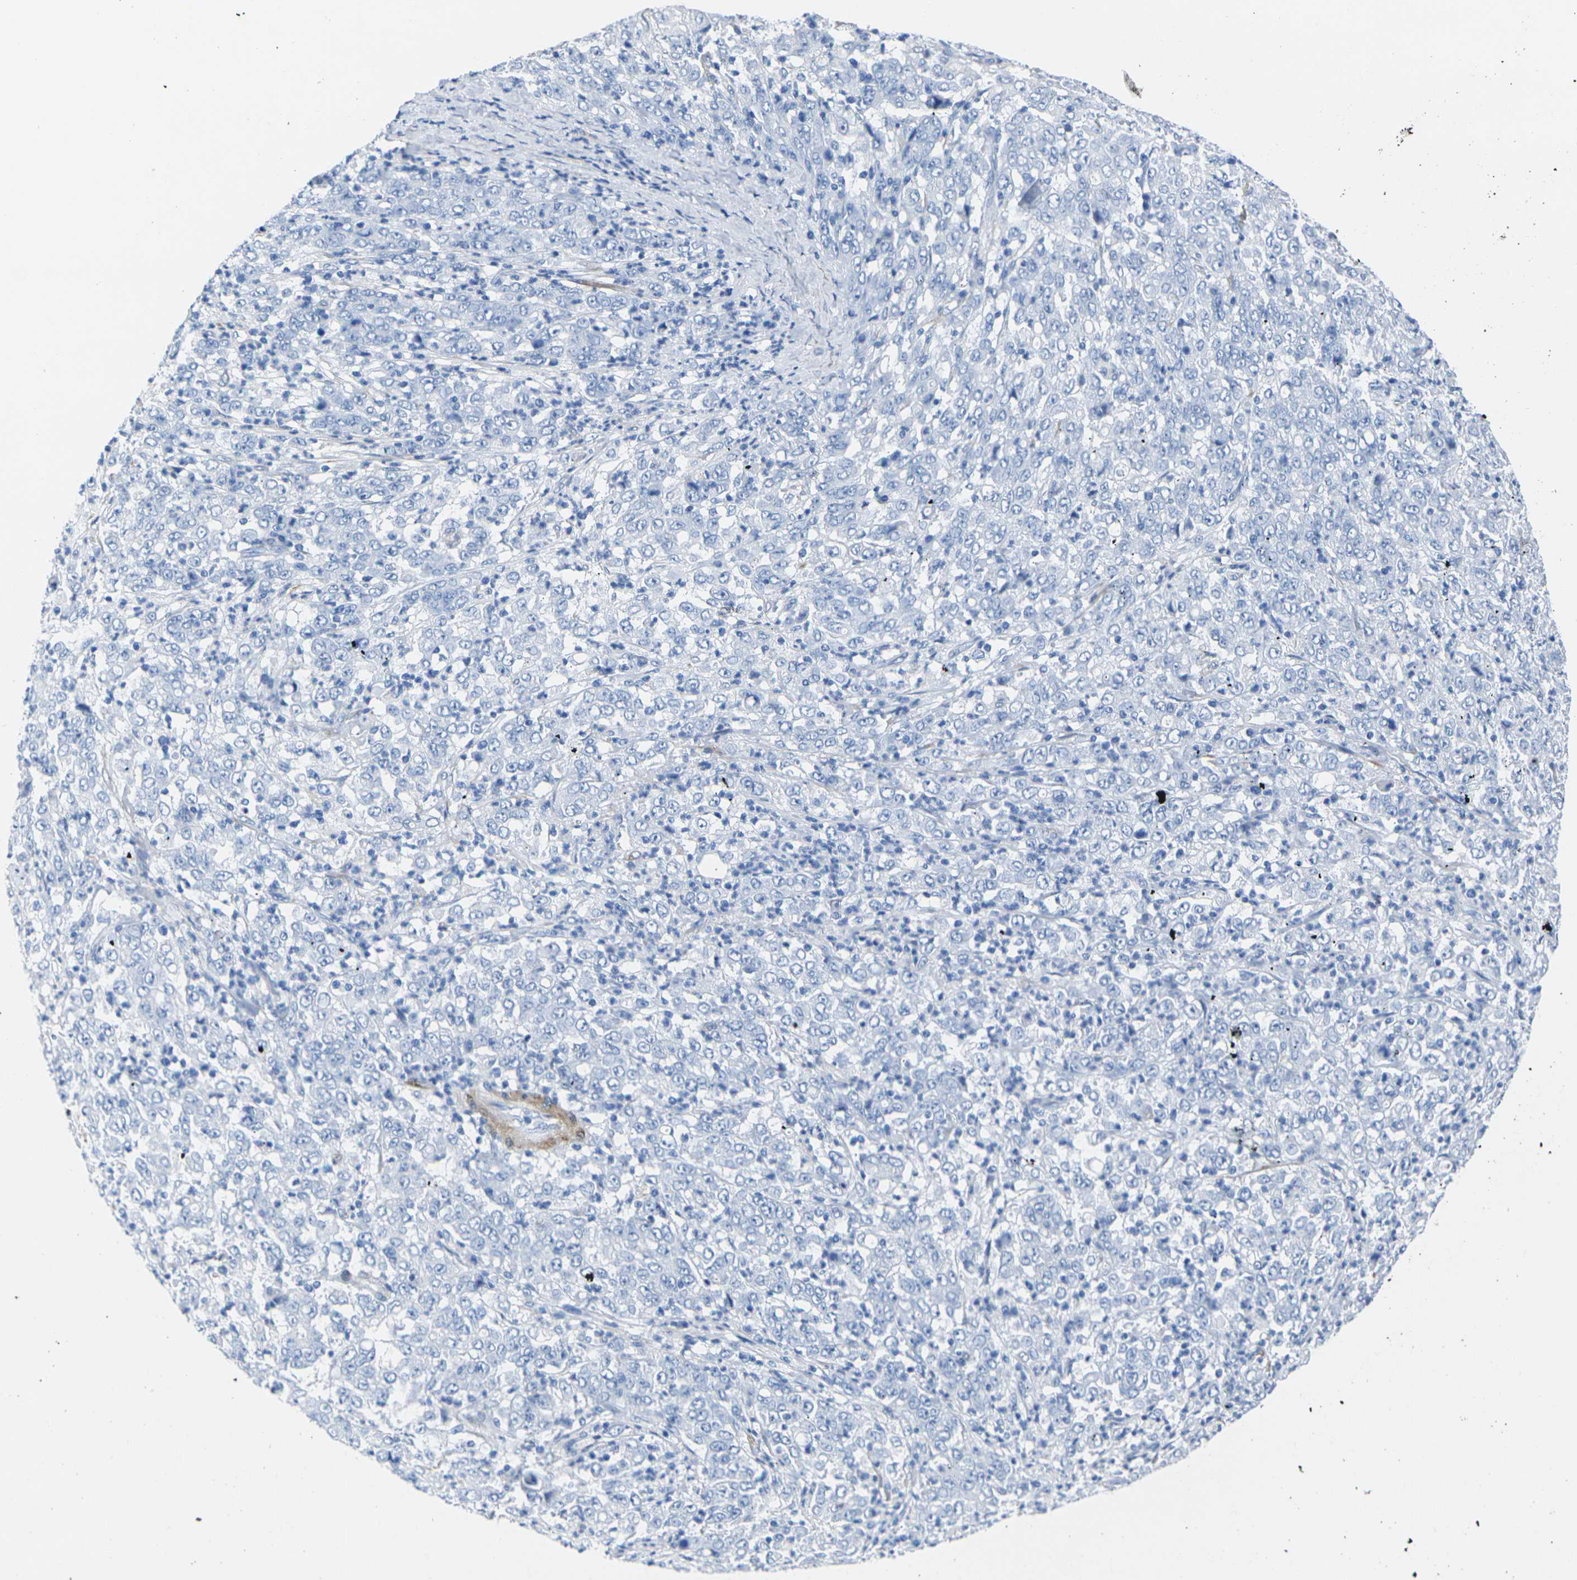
{"staining": {"intensity": "negative", "quantity": "none", "location": "none"}, "tissue": "stomach cancer", "cell_type": "Tumor cells", "image_type": "cancer", "snomed": [{"axis": "morphology", "description": "Adenocarcinoma, NOS"}, {"axis": "topography", "description": "Stomach, lower"}], "caption": "There is no significant staining in tumor cells of adenocarcinoma (stomach).", "gene": "CNN1", "patient": {"sex": "female", "age": 71}}